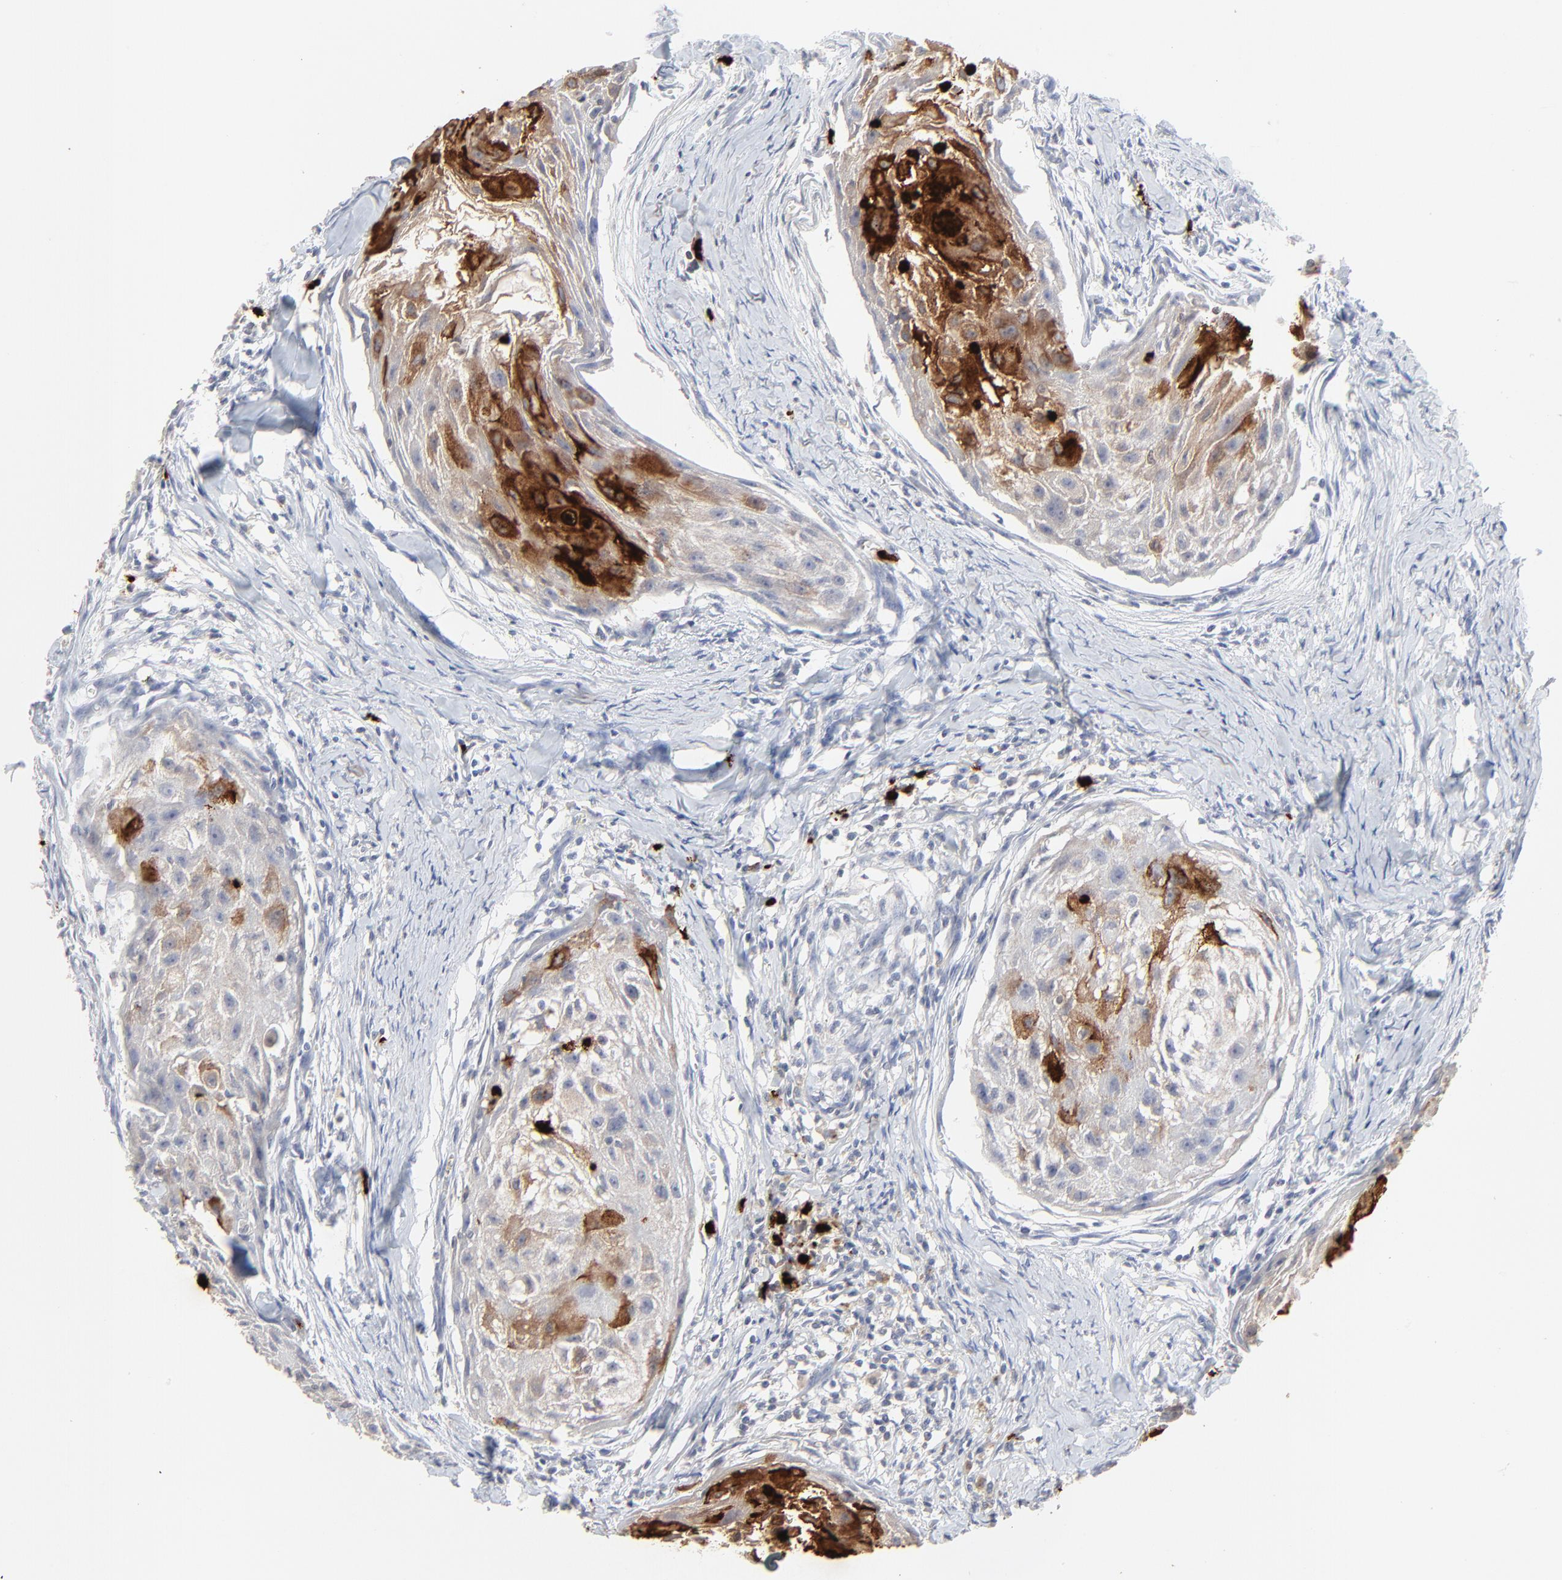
{"staining": {"intensity": "moderate", "quantity": "25%-75%", "location": "cytoplasmic/membranous"}, "tissue": "head and neck cancer", "cell_type": "Tumor cells", "image_type": "cancer", "snomed": [{"axis": "morphology", "description": "Squamous cell carcinoma, NOS"}, {"axis": "topography", "description": "Head-Neck"}], "caption": "This is an image of IHC staining of head and neck cancer, which shows moderate positivity in the cytoplasmic/membranous of tumor cells.", "gene": "LCN2", "patient": {"sex": "male", "age": 64}}